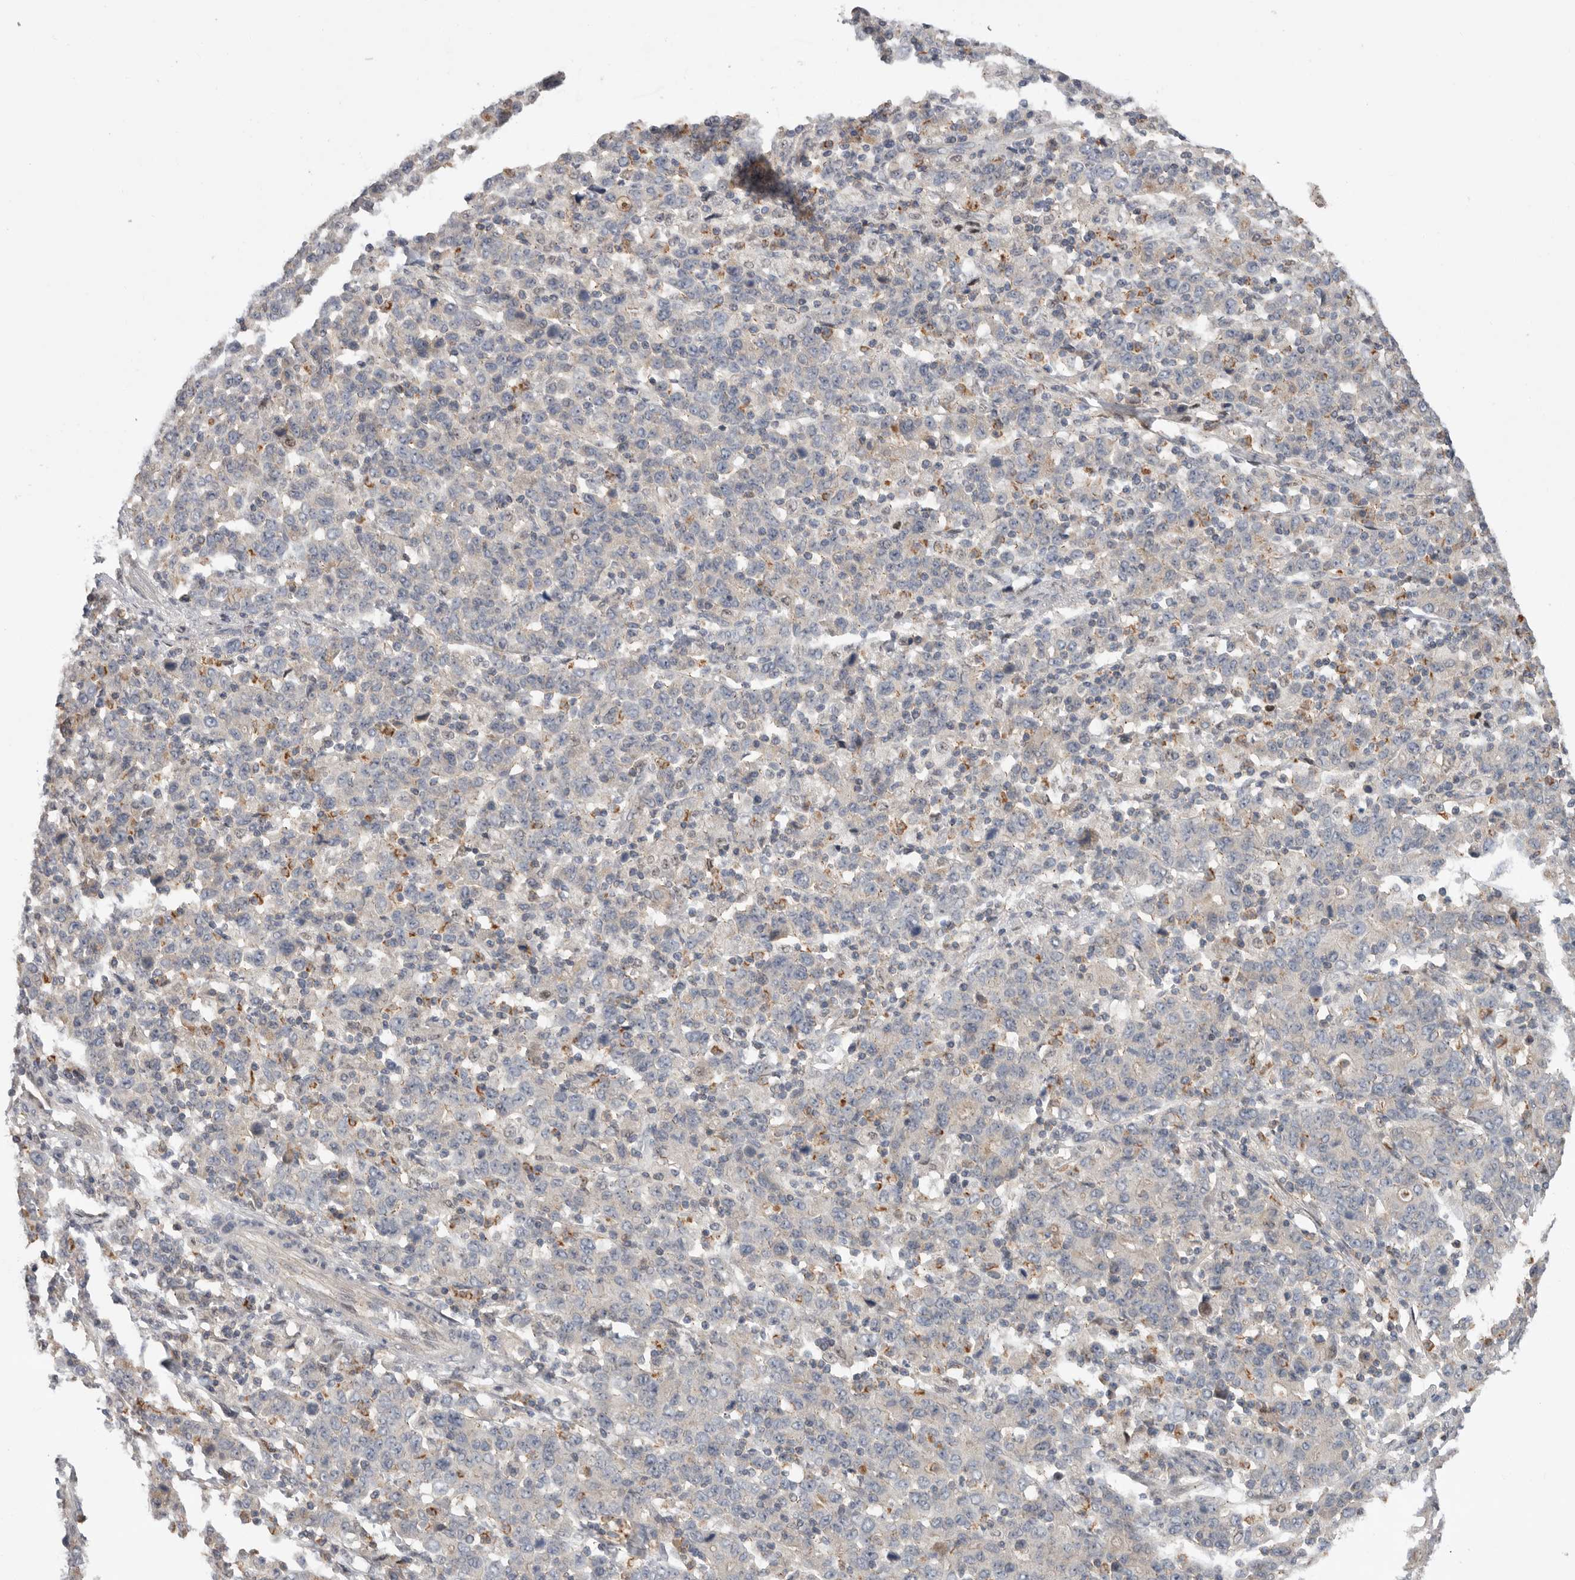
{"staining": {"intensity": "negative", "quantity": "none", "location": "none"}, "tissue": "stomach cancer", "cell_type": "Tumor cells", "image_type": "cancer", "snomed": [{"axis": "morphology", "description": "Adenocarcinoma, NOS"}, {"axis": "topography", "description": "Stomach, upper"}], "caption": "Tumor cells show no significant expression in stomach cancer. The staining was performed using DAB (3,3'-diaminobenzidine) to visualize the protein expression in brown, while the nuclei were stained in blue with hematoxylin (Magnification: 20x).", "gene": "KLK5", "patient": {"sex": "male", "age": 69}}